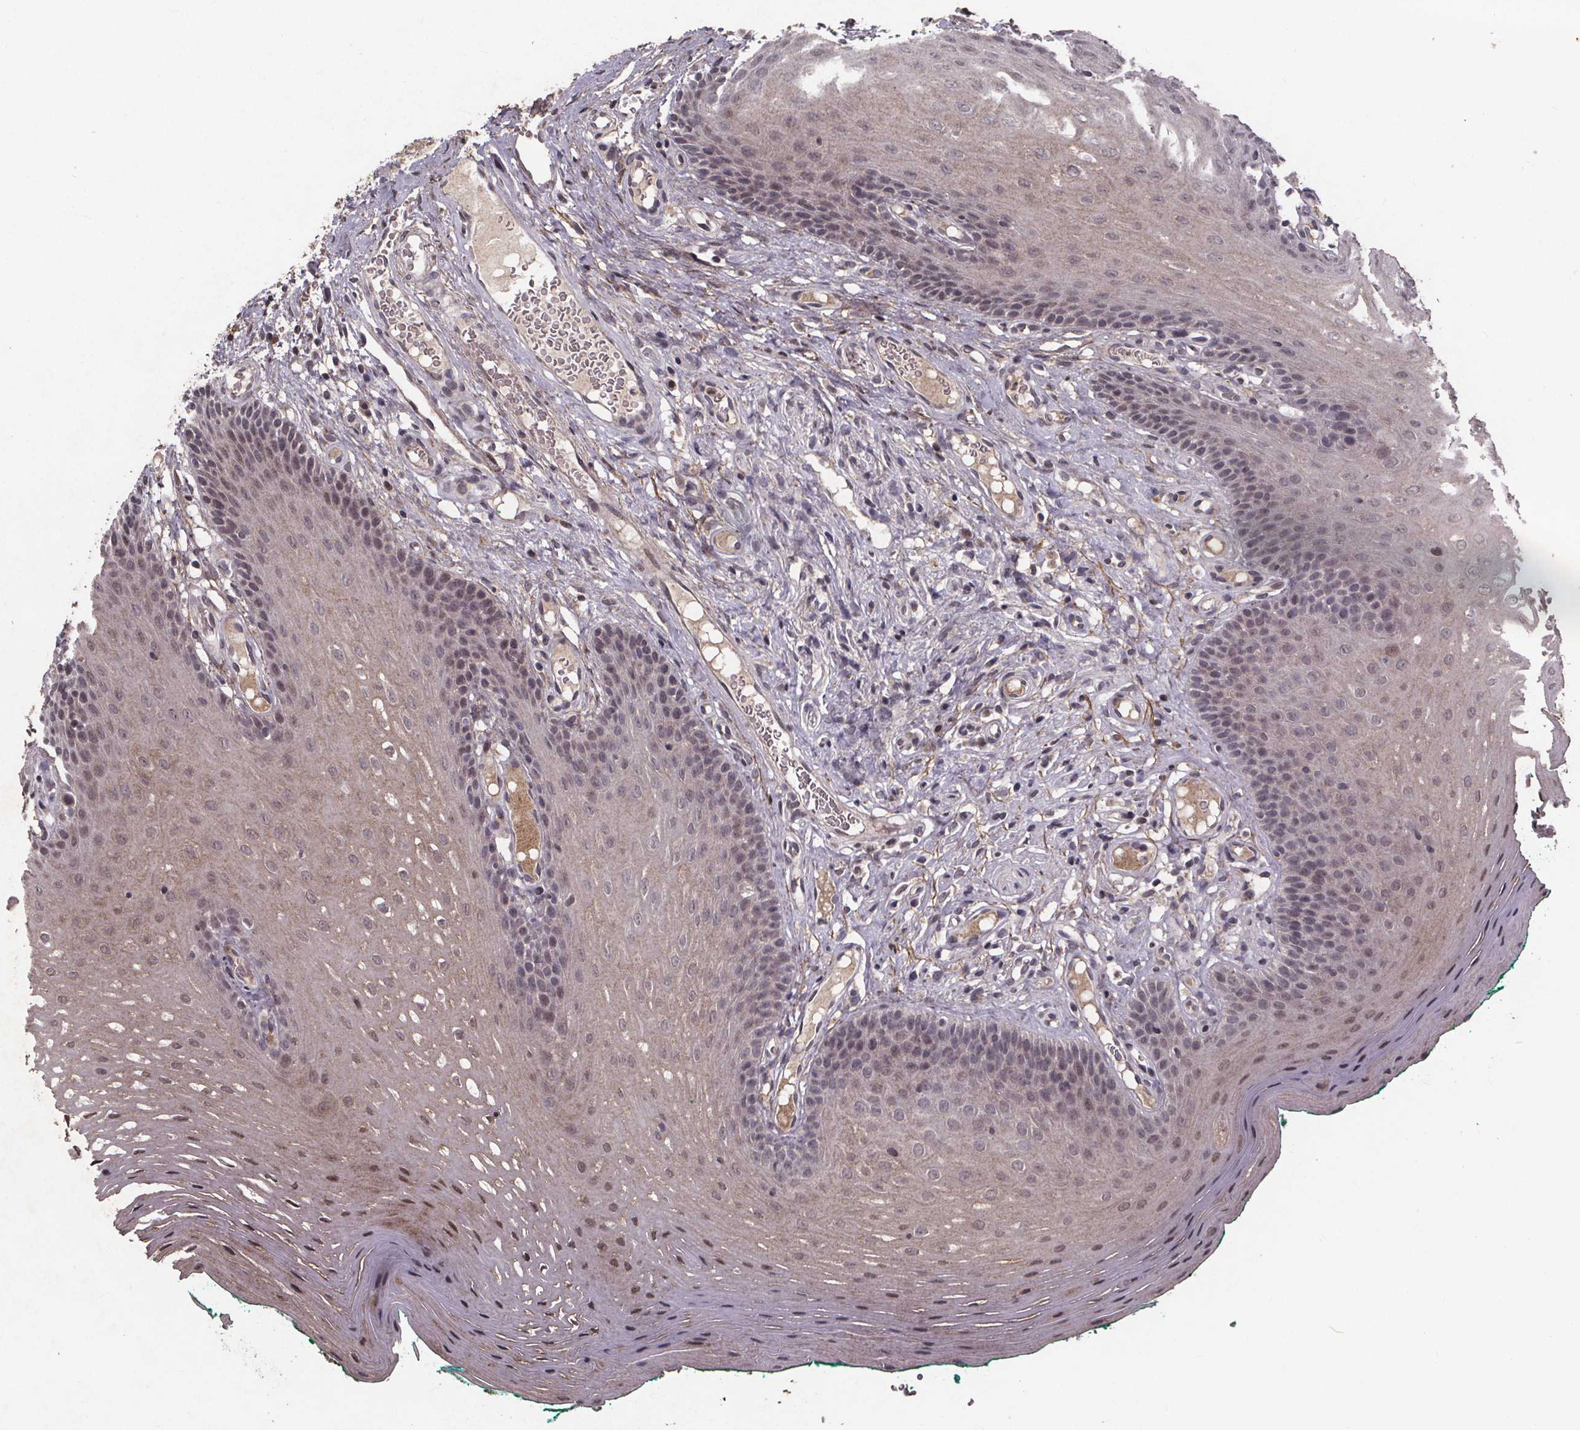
{"staining": {"intensity": "moderate", "quantity": "<25%", "location": "cytoplasmic/membranous,nuclear"}, "tissue": "oral mucosa", "cell_type": "Squamous epithelial cells", "image_type": "normal", "snomed": [{"axis": "morphology", "description": "Normal tissue, NOS"}, {"axis": "morphology", "description": "Squamous cell carcinoma, NOS"}, {"axis": "topography", "description": "Oral tissue"}, {"axis": "topography", "description": "Head-Neck"}], "caption": "Brown immunohistochemical staining in unremarkable oral mucosa exhibits moderate cytoplasmic/membranous,nuclear positivity in approximately <25% of squamous epithelial cells. The protein is stained brown, and the nuclei are stained in blue (DAB (3,3'-diaminobenzidine) IHC with brightfield microscopy, high magnification).", "gene": "GPX3", "patient": {"sex": "male", "age": 78}}